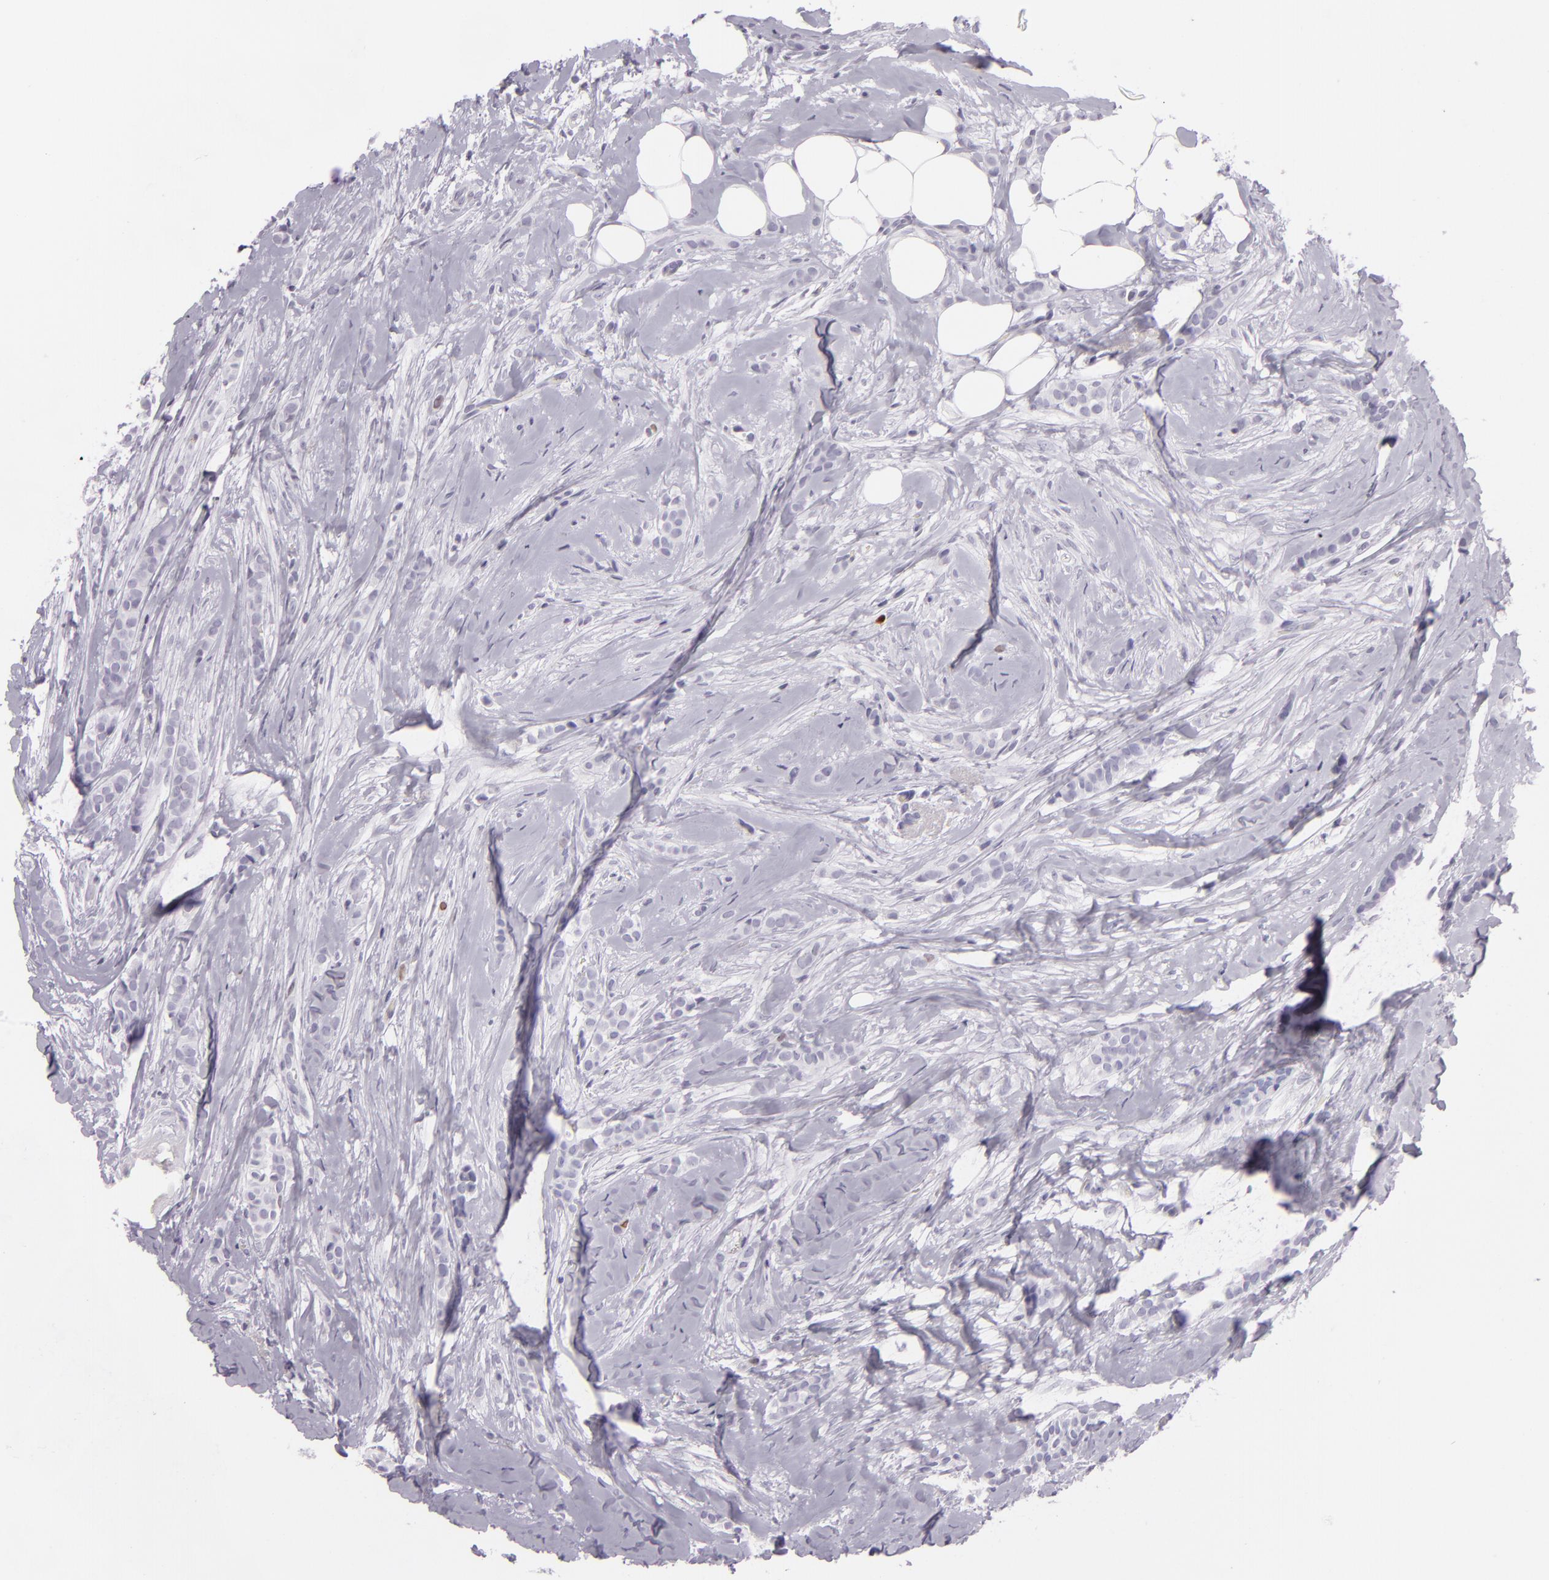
{"staining": {"intensity": "negative", "quantity": "none", "location": "none"}, "tissue": "breast cancer", "cell_type": "Tumor cells", "image_type": "cancer", "snomed": [{"axis": "morphology", "description": "Lobular carcinoma"}, {"axis": "topography", "description": "Breast"}], "caption": "Tumor cells are negative for brown protein staining in breast cancer (lobular carcinoma).", "gene": "MCM3", "patient": {"sex": "female", "age": 56}}